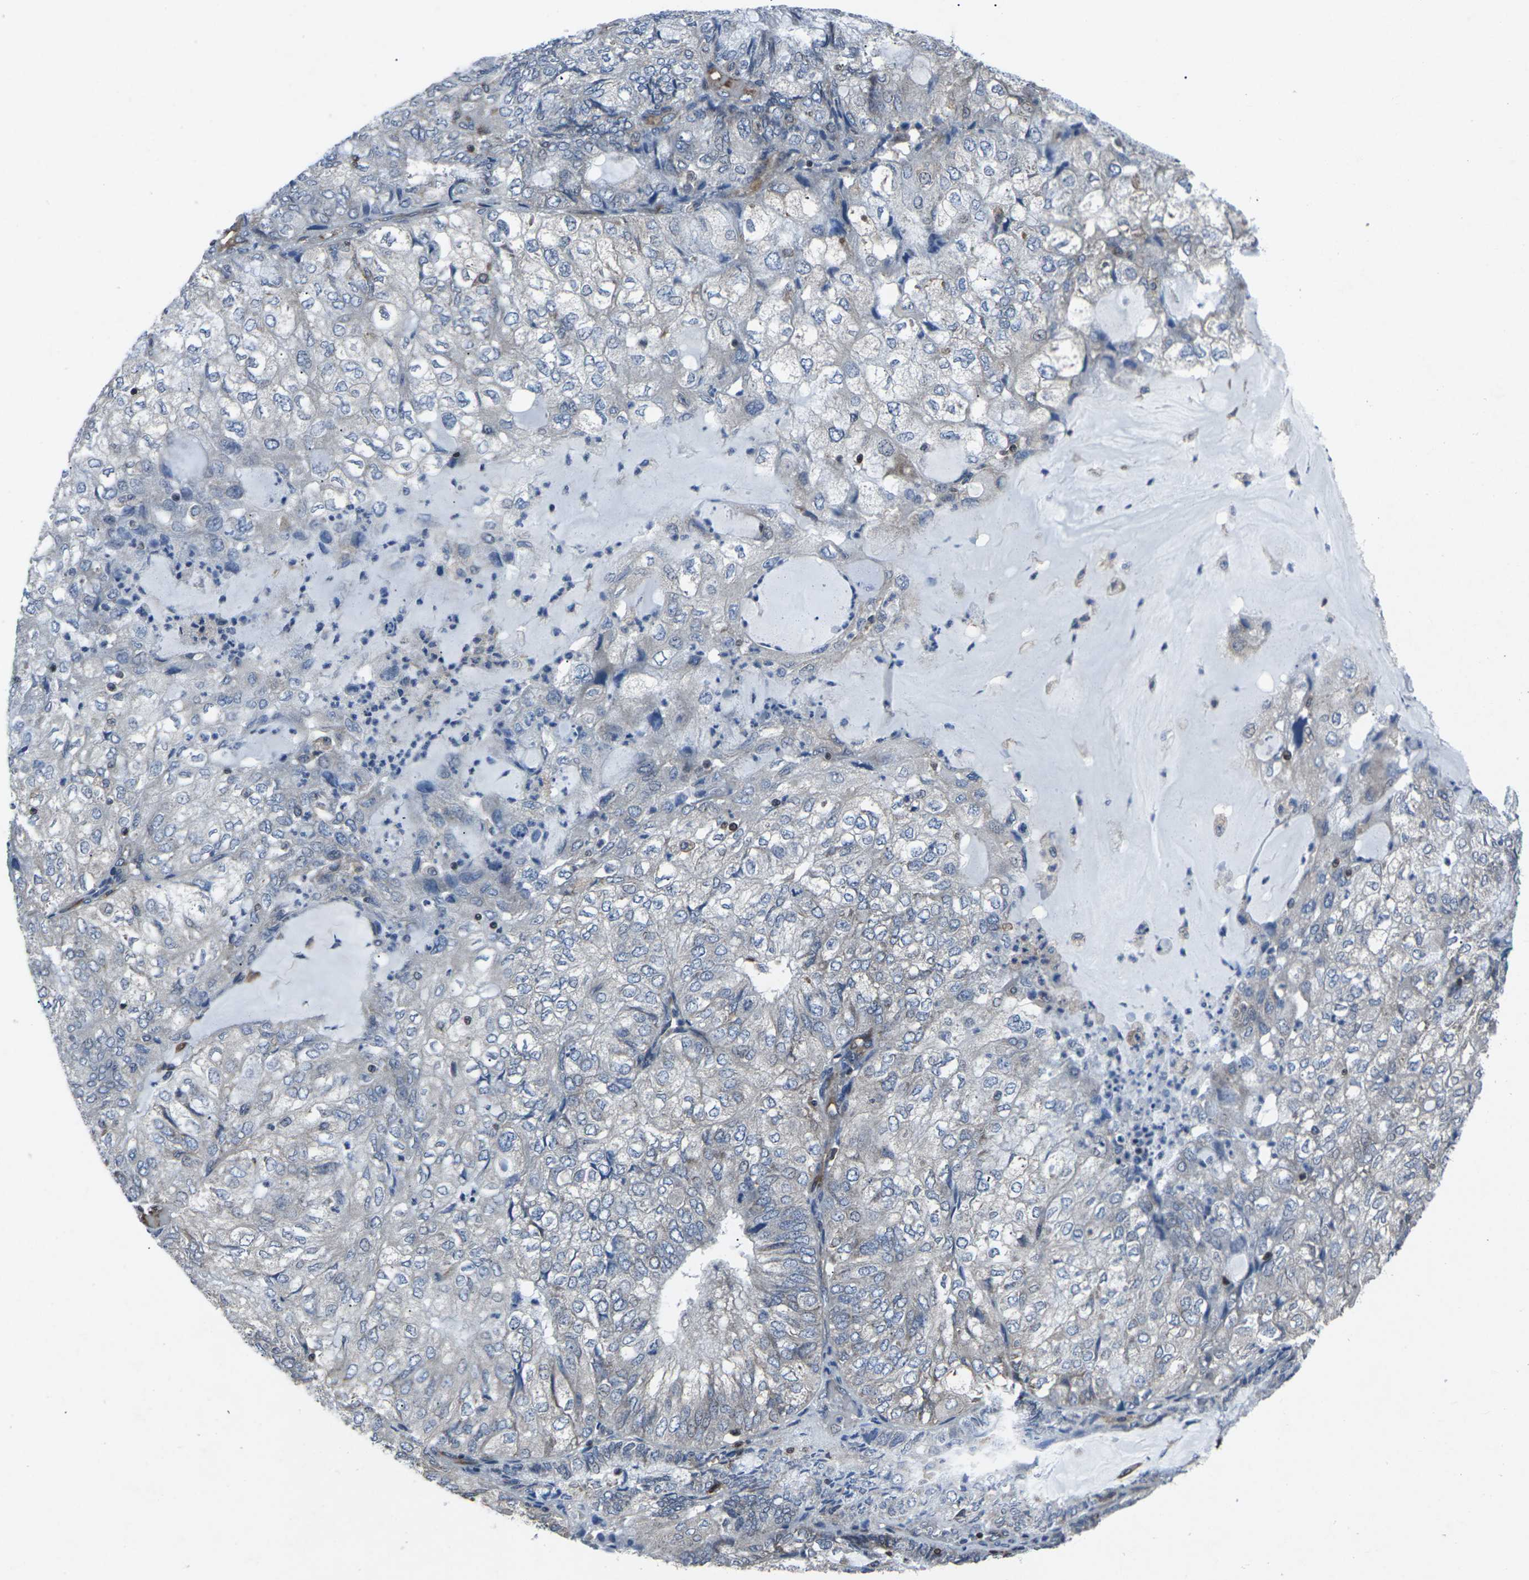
{"staining": {"intensity": "weak", "quantity": "<25%", "location": "cytoplasmic/membranous"}, "tissue": "endometrial cancer", "cell_type": "Tumor cells", "image_type": "cancer", "snomed": [{"axis": "morphology", "description": "Adenocarcinoma, NOS"}, {"axis": "topography", "description": "Endometrium"}], "caption": "This is an immunohistochemistry image of human adenocarcinoma (endometrial). There is no expression in tumor cells.", "gene": "STAT4", "patient": {"sex": "female", "age": 81}}